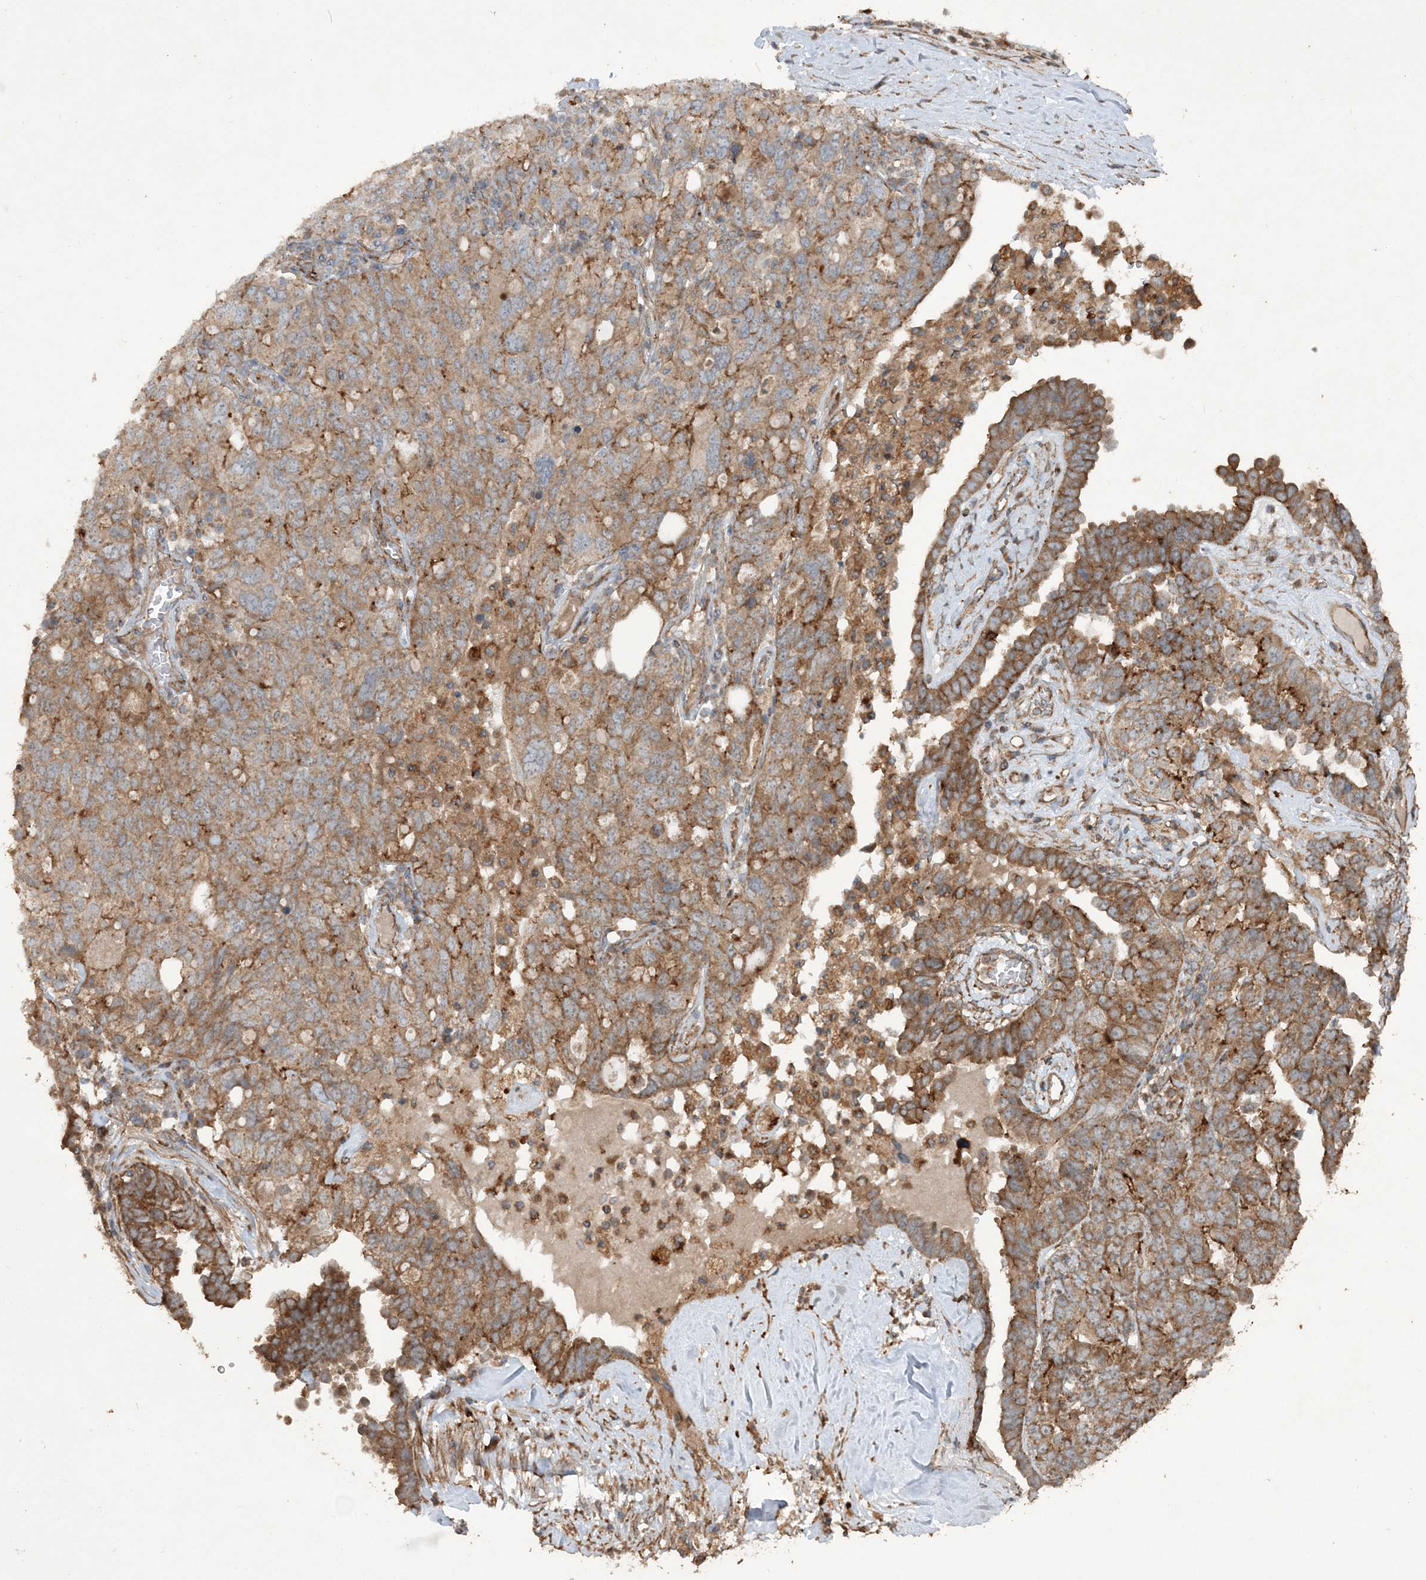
{"staining": {"intensity": "moderate", "quantity": ">75%", "location": "cytoplasmic/membranous"}, "tissue": "ovarian cancer", "cell_type": "Tumor cells", "image_type": "cancer", "snomed": [{"axis": "morphology", "description": "Carcinoma, endometroid"}, {"axis": "topography", "description": "Ovary"}], "caption": "Ovarian endometroid carcinoma tissue shows moderate cytoplasmic/membranous staining in approximately >75% of tumor cells", "gene": "TTC7A", "patient": {"sex": "female", "age": 62}}